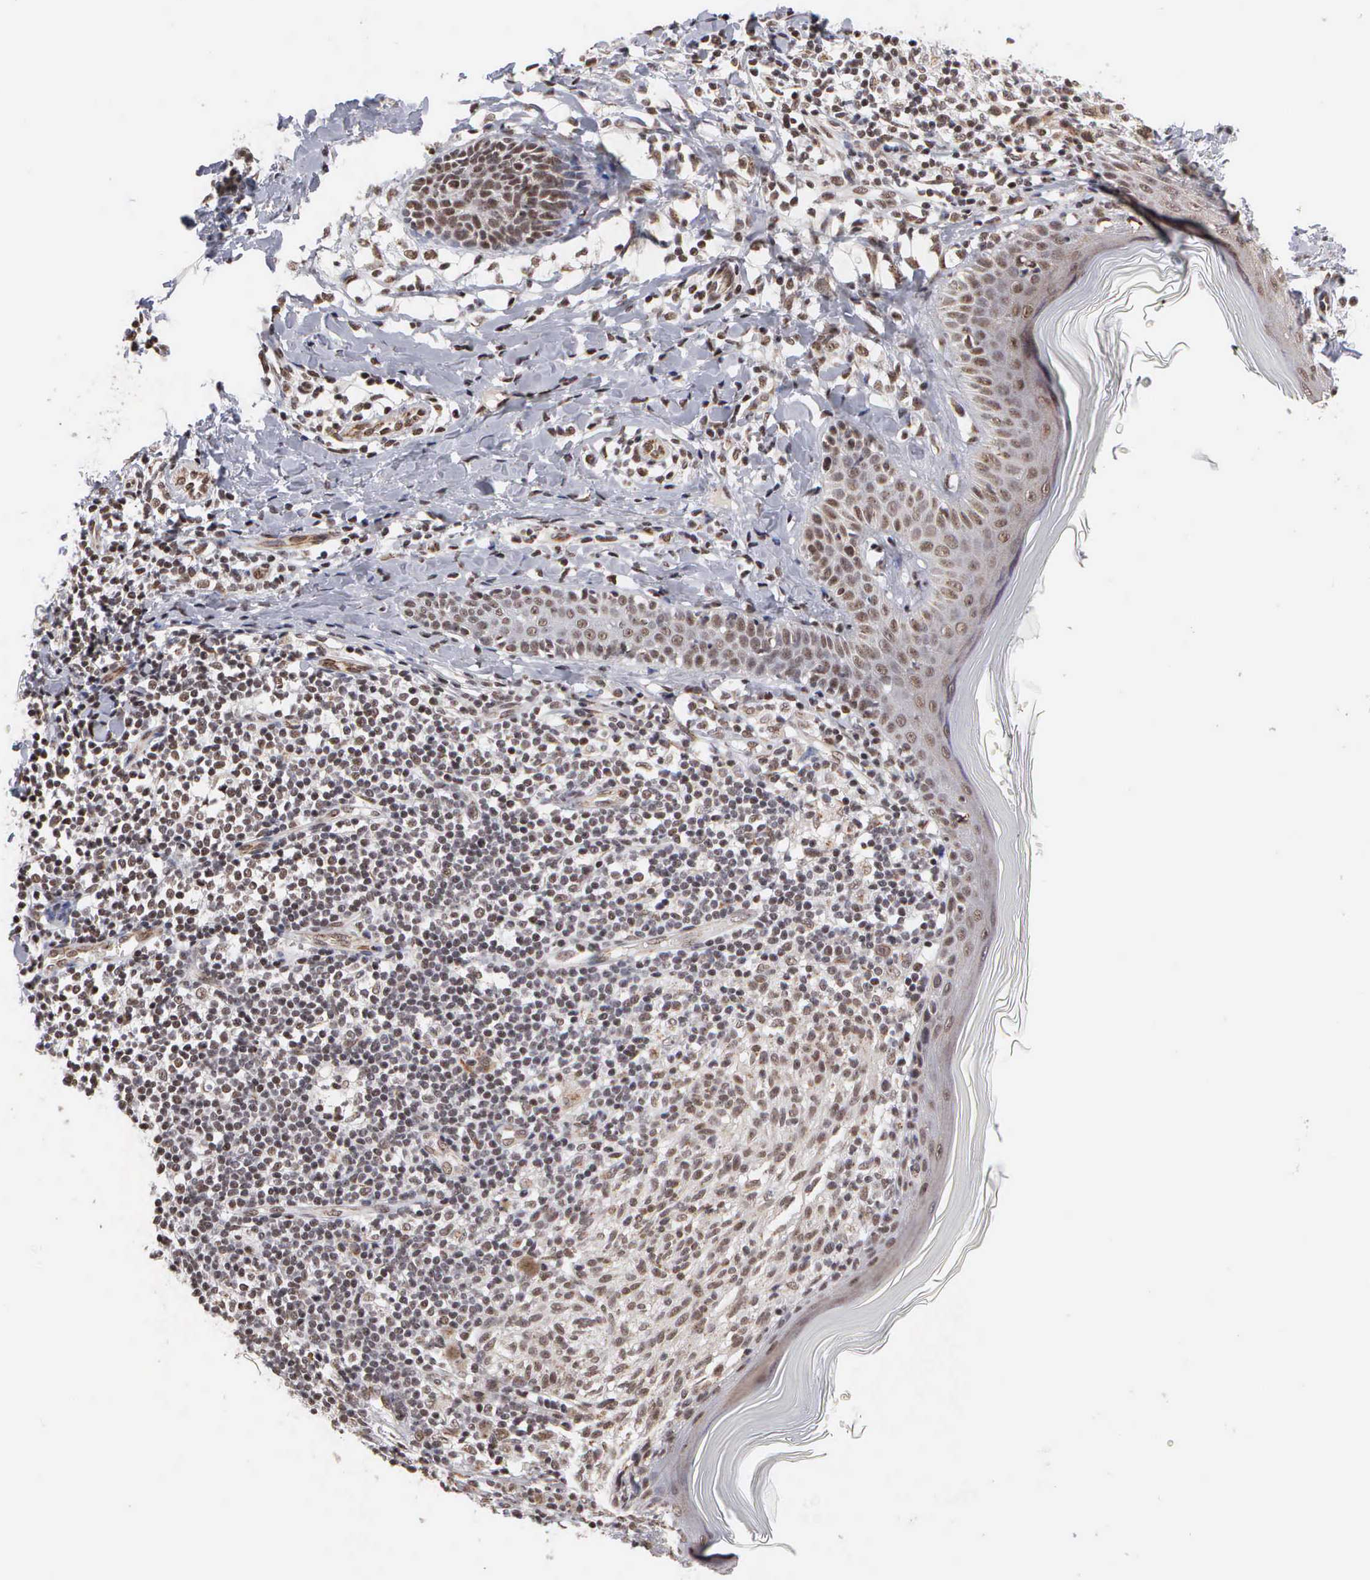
{"staining": {"intensity": "moderate", "quantity": ">75%", "location": "nuclear"}, "tissue": "melanoma", "cell_type": "Tumor cells", "image_type": "cancer", "snomed": [{"axis": "morphology", "description": "Malignant melanoma, NOS"}, {"axis": "topography", "description": "Skin"}], "caption": "Immunohistochemistry image of neoplastic tissue: malignant melanoma stained using IHC reveals medium levels of moderate protein expression localized specifically in the nuclear of tumor cells, appearing as a nuclear brown color.", "gene": "GTF2A1", "patient": {"sex": "male", "age": 45}}